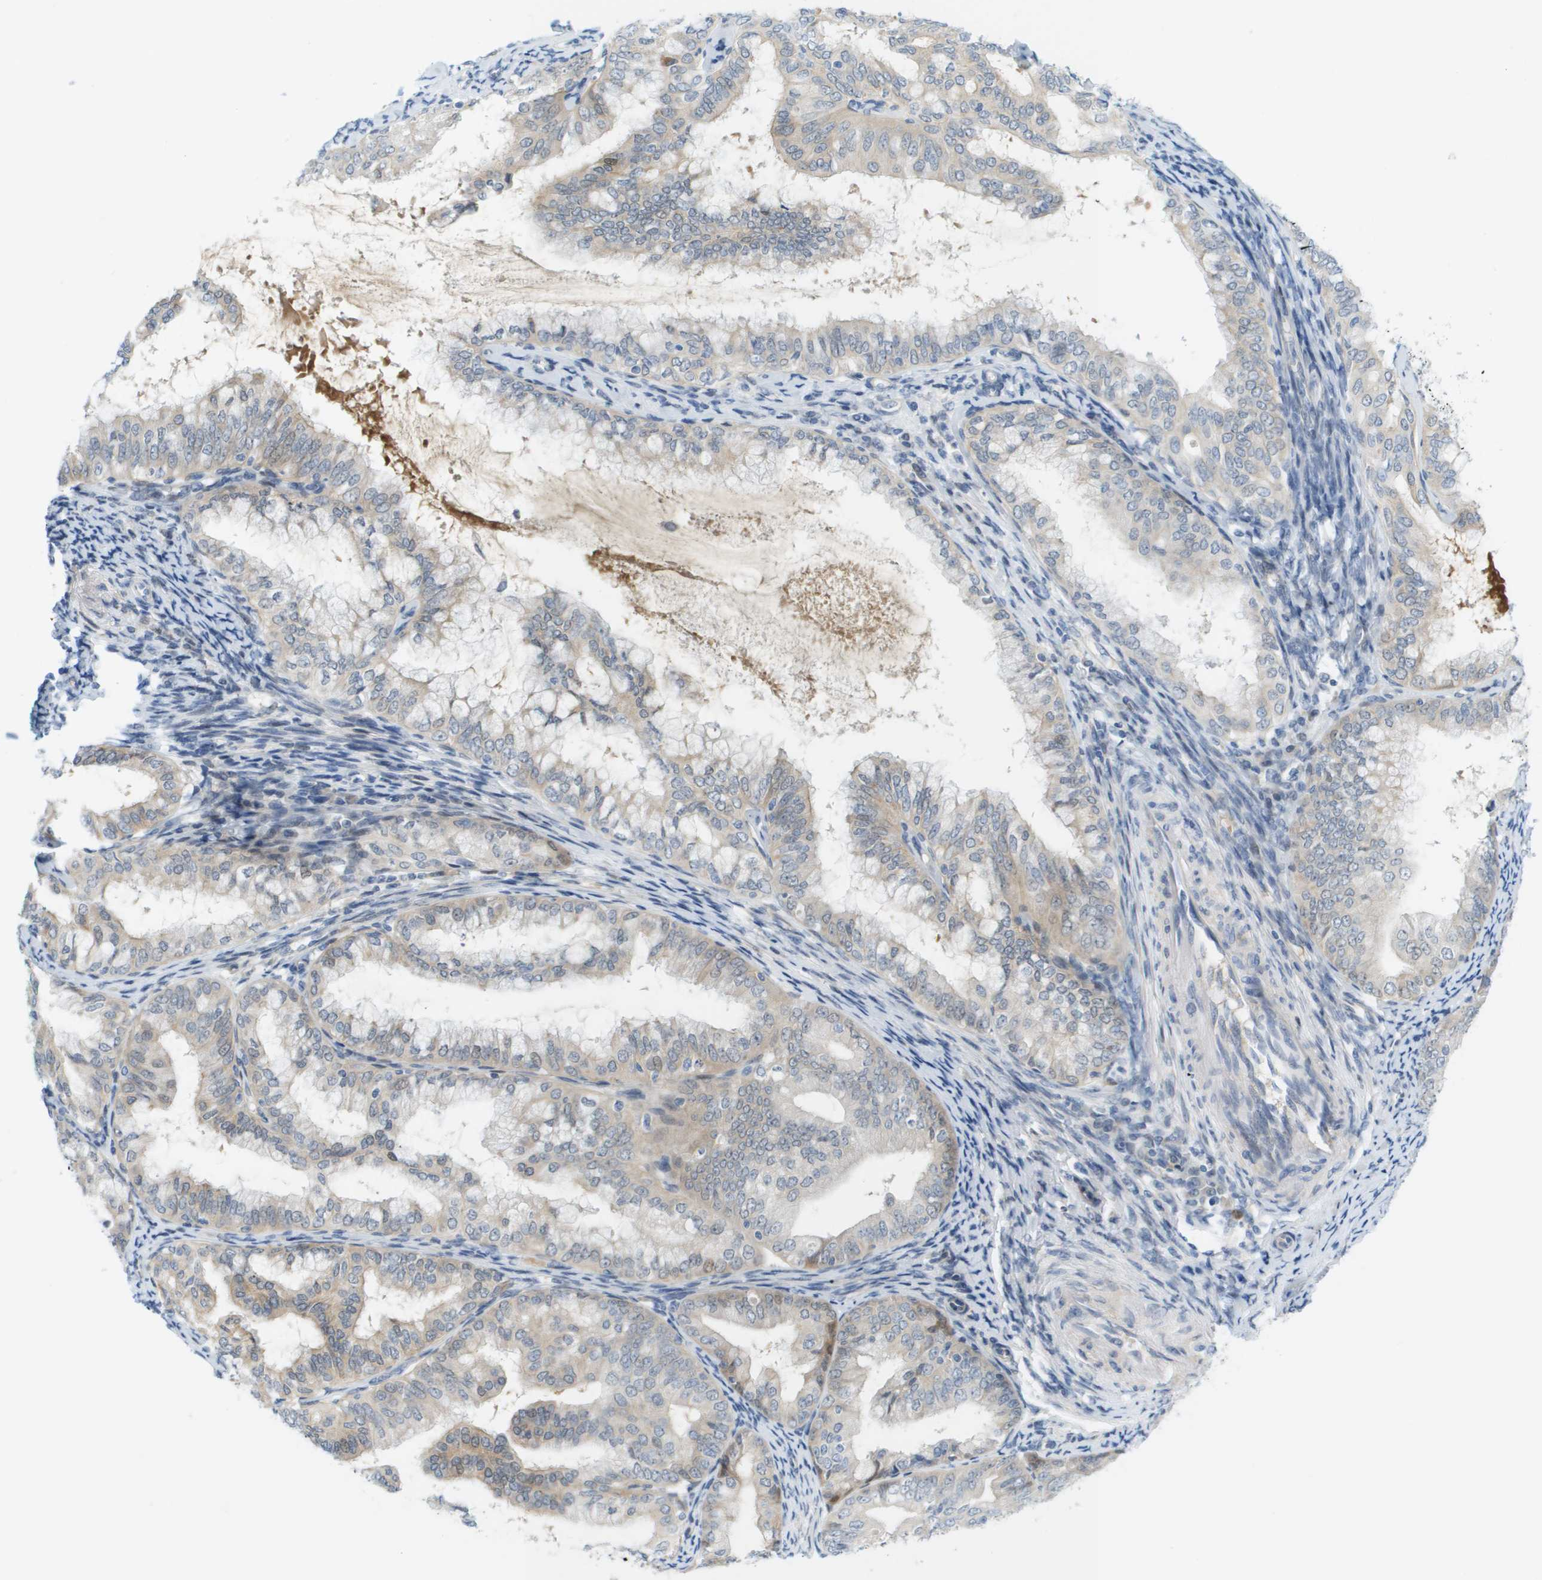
{"staining": {"intensity": "weak", "quantity": "<25%", "location": "cytoplasmic/membranous"}, "tissue": "endometrial cancer", "cell_type": "Tumor cells", "image_type": "cancer", "snomed": [{"axis": "morphology", "description": "Adenocarcinoma, NOS"}, {"axis": "topography", "description": "Endometrium"}], "caption": "Endometrial cancer was stained to show a protein in brown. There is no significant positivity in tumor cells. (DAB immunohistochemistry visualized using brightfield microscopy, high magnification).", "gene": "CUL9", "patient": {"sex": "female", "age": 63}}